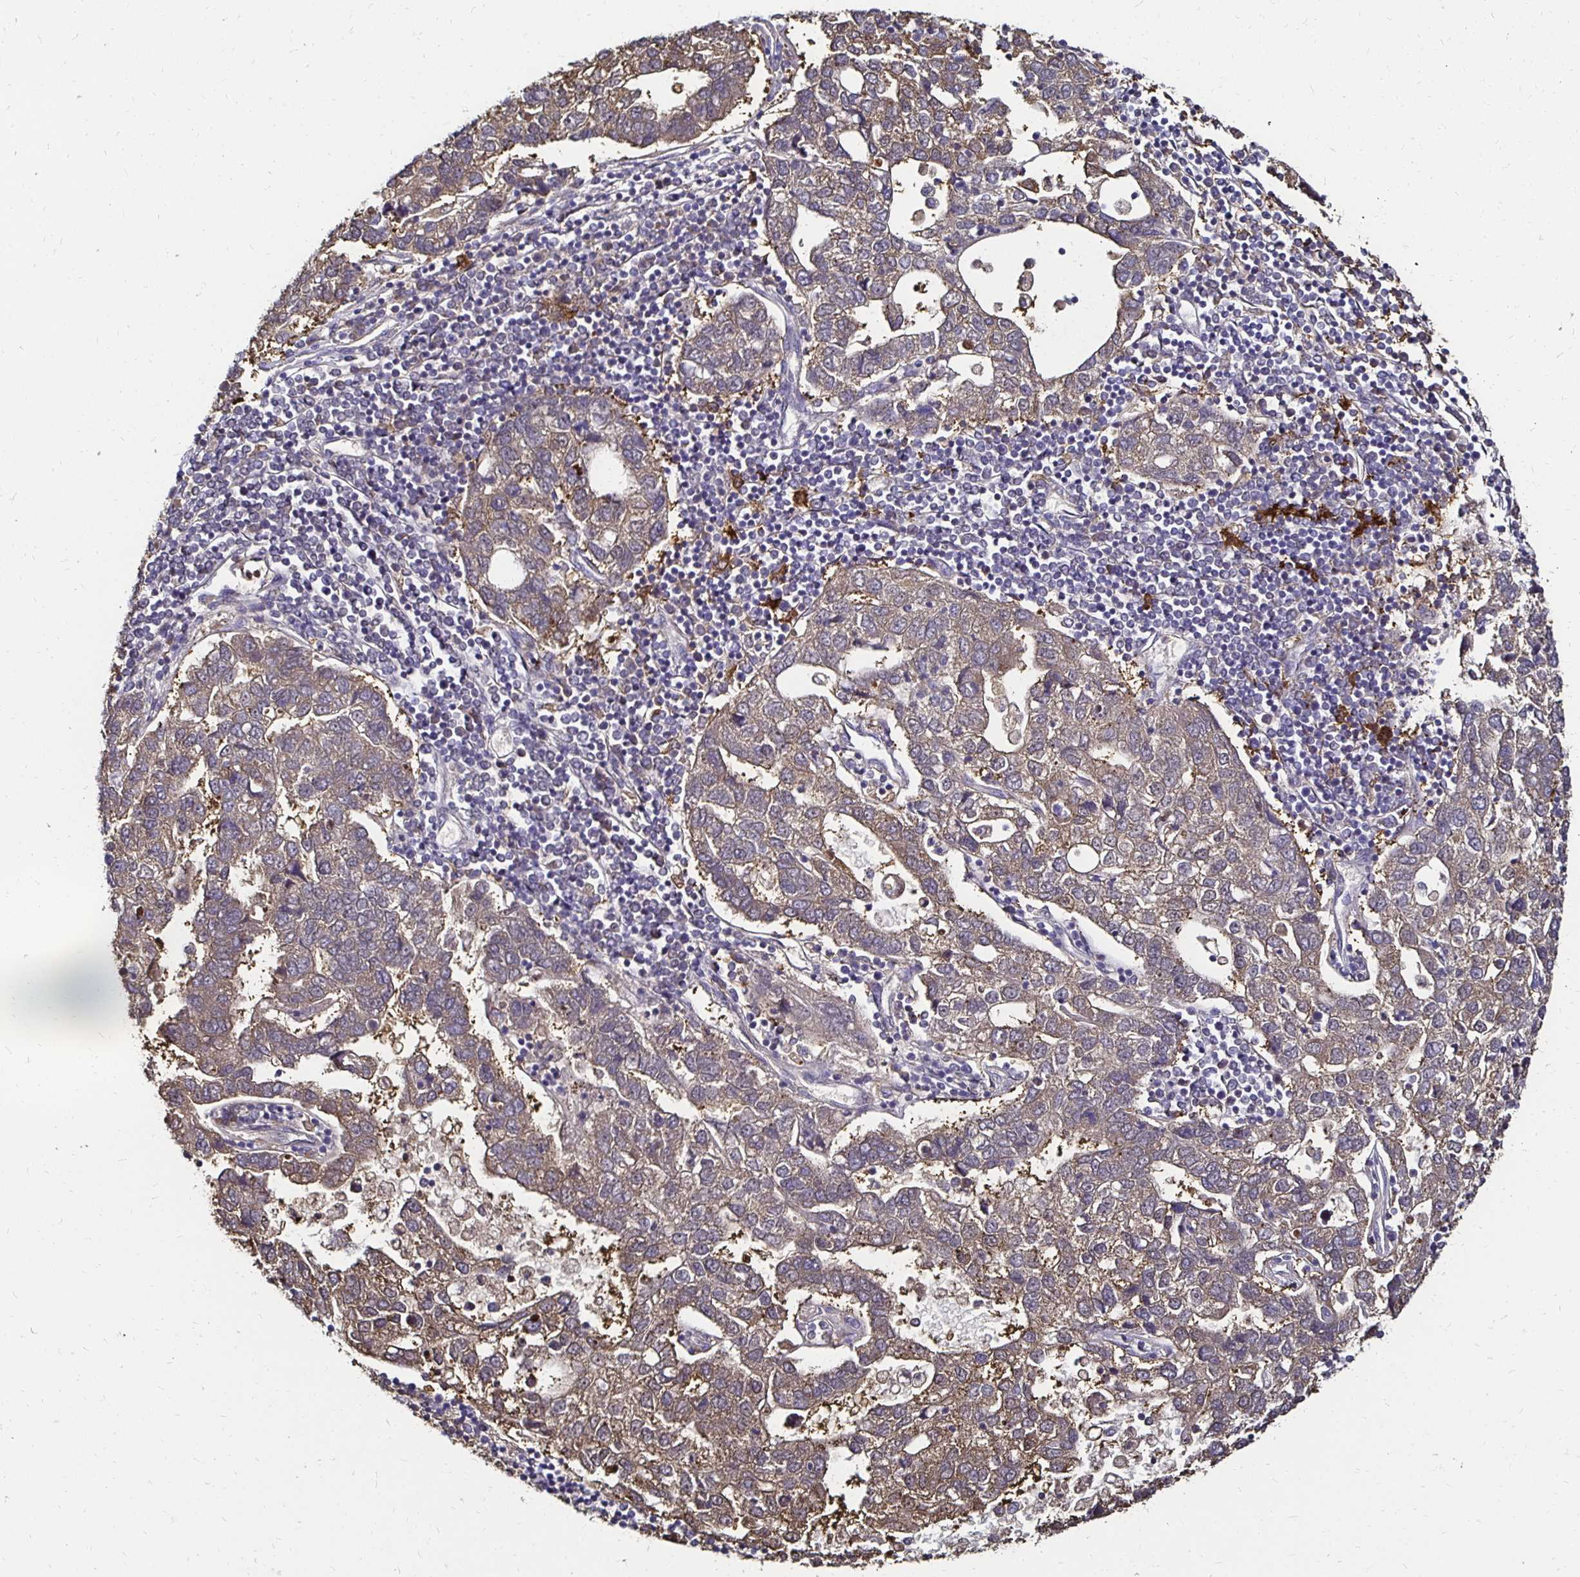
{"staining": {"intensity": "weak", "quantity": "25%-75%", "location": "cytoplasmic/membranous"}, "tissue": "pancreatic cancer", "cell_type": "Tumor cells", "image_type": "cancer", "snomed": [{"axis": "morphology", "description": "Adenocarcinoma, NOS"}, {"axis": "topography", "description": "Pancreas"}], "caption": "Brown immunohistochemical staining in human pancreatic cancer displays weak cytoplasmic/membranous positivity in about 25%-75% of tumor cells.", "gene": "TXN", "patient": {"sex": "female", "age": 61}}